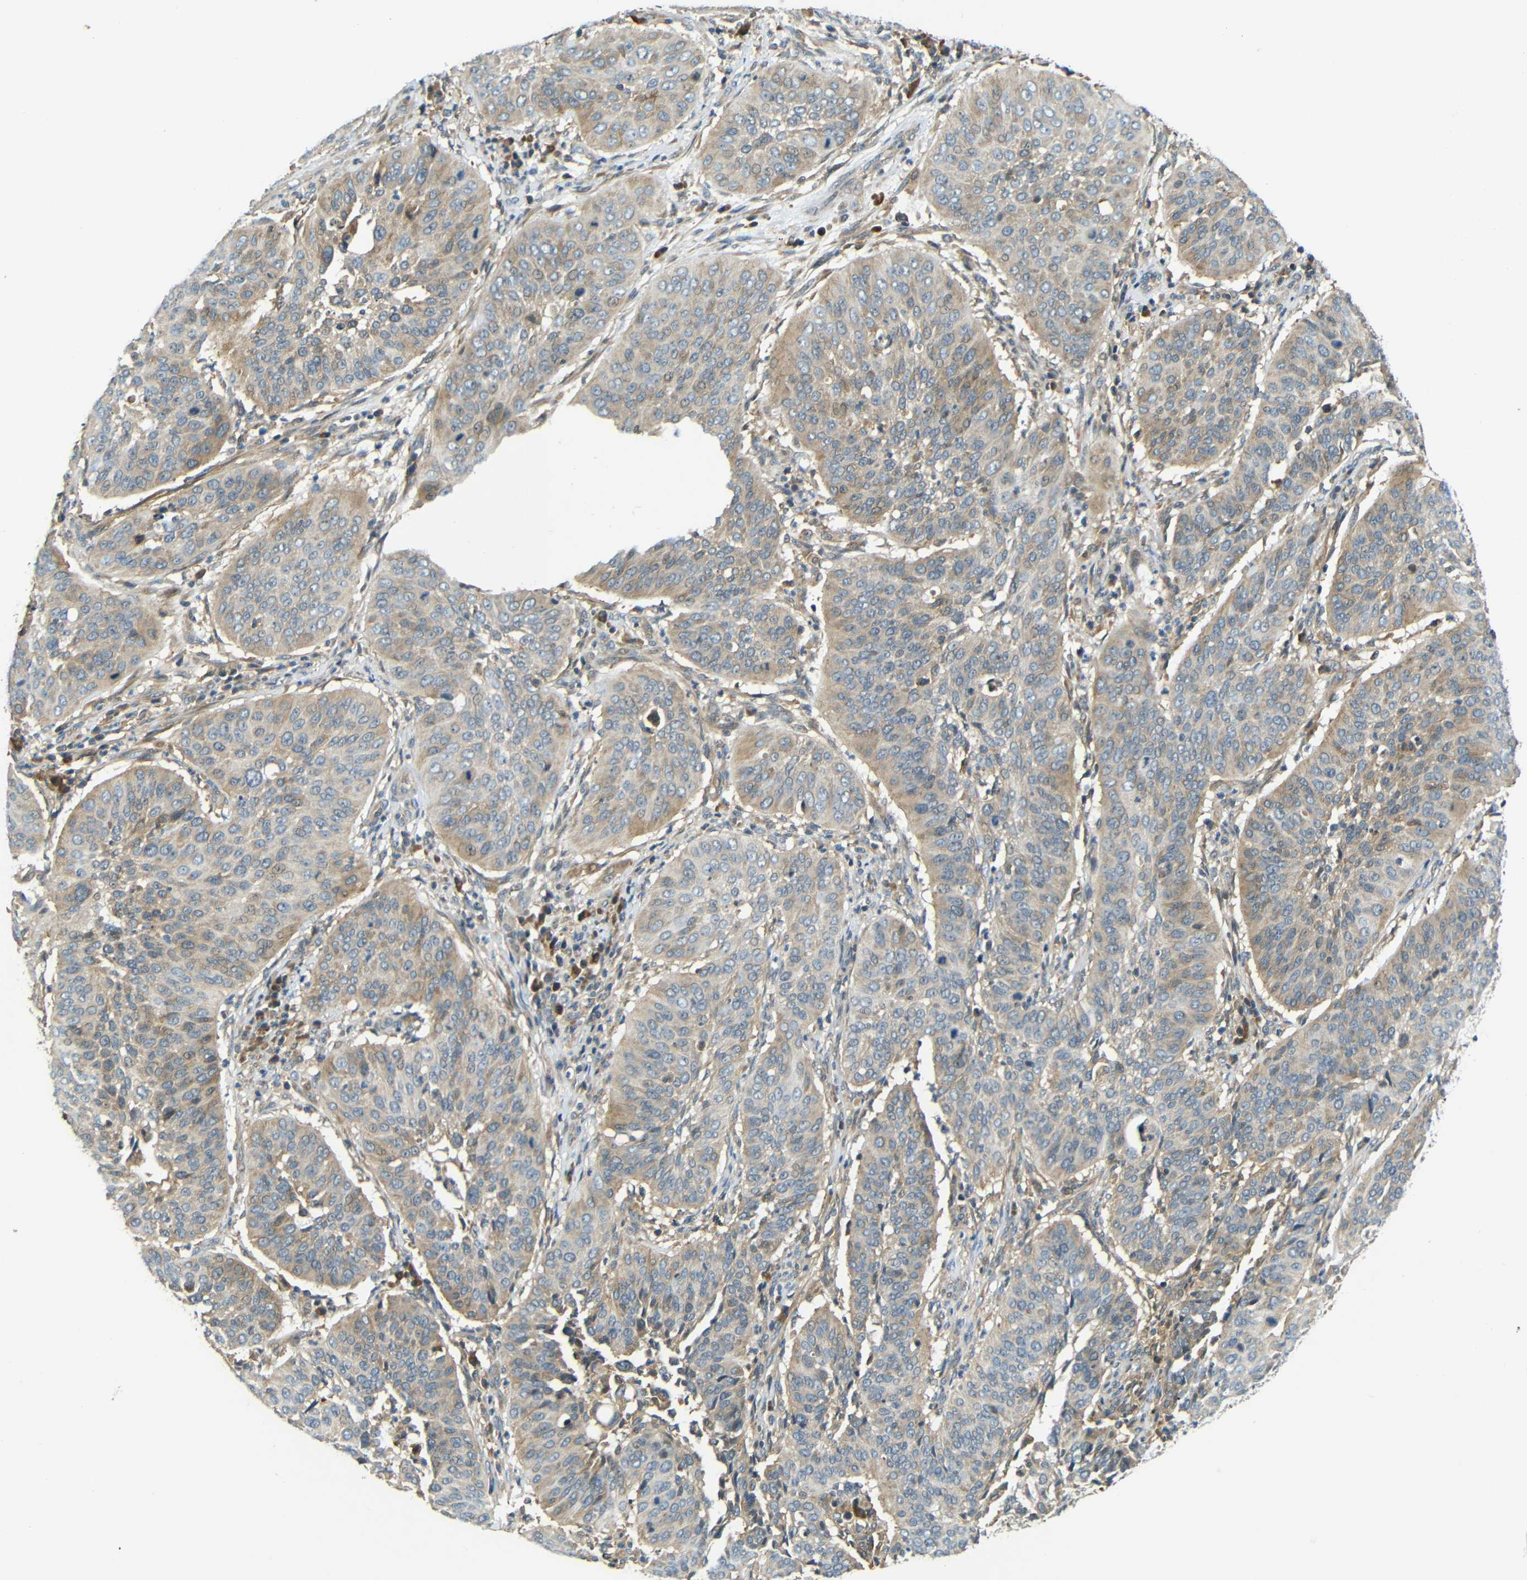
{"staining": {"intensity": "weak", "quantity": ">75%", "location": "cytoplasmic/membranous"}, "tissue": "cervical cancer", "cell_type": "Tumor cells", "image_type": "cancer", "snomed": [{"axis": "morphology", "description": "Normal tissue, NOS"}, {"axis": "morphology", "description": "Squamous cell carcinoma, NOS"}, {"axis": "topography", "description": "Cervix"}], "caption": "The micrograph reveals immunohistochemical staining of cervical cancer. There is weak cytoplasmic/membranous positivity is seen in approximately >75% of tumor cells.", "gene": "FNDC3A", "patient": {"sex": "female", "age": 39}}